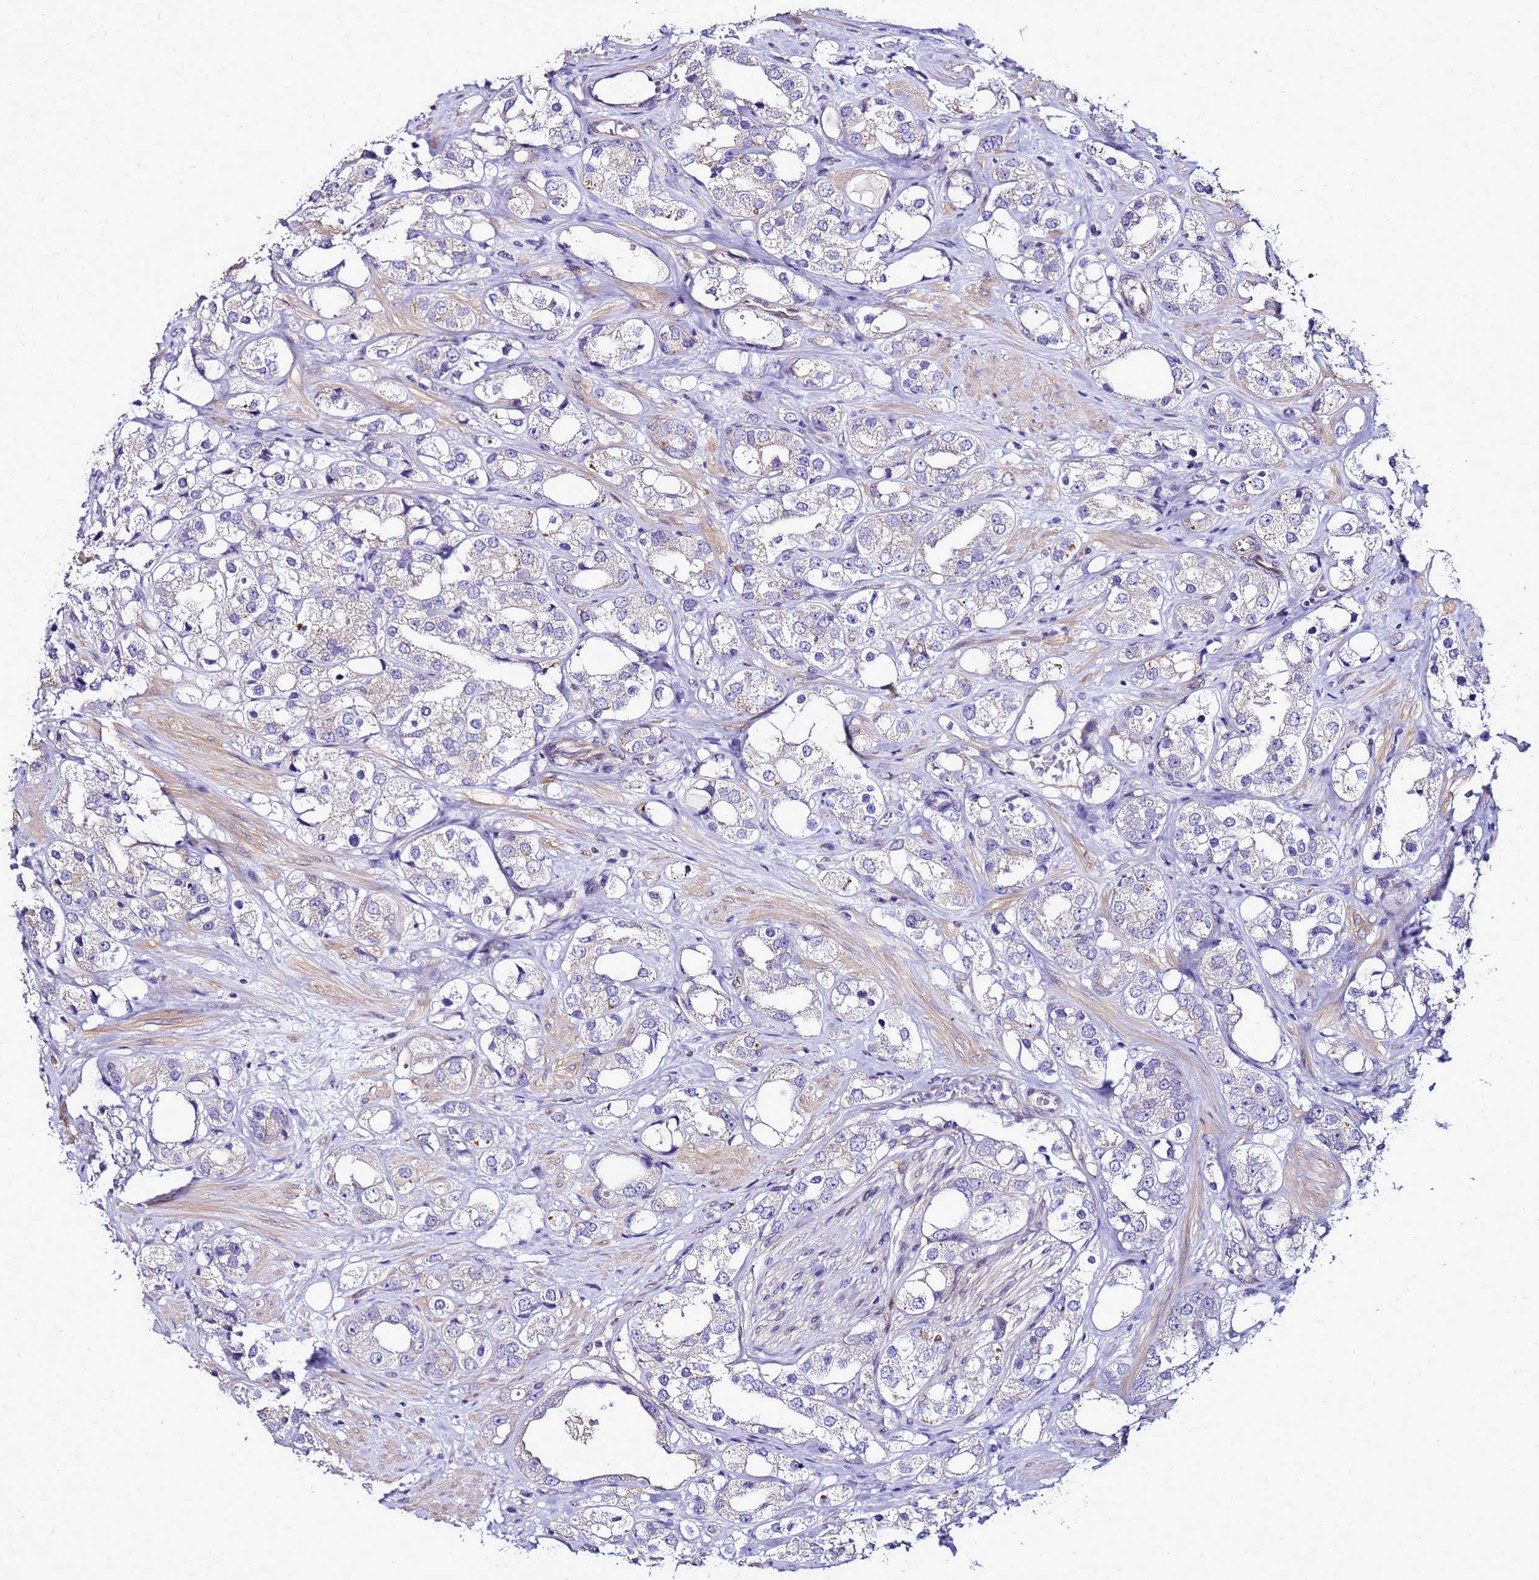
{"staining": {"intensity": "negative", "quantity": "none", "location": "none"}, "tissue": "prostate cancer", "cell_type": "Tumor cells", "image_type": "cancer", "snomed": [{"axis": "morphology", "description": "Adenocarcinoma, NOS"}, {"axis": "topography", "description": "Prostate"}], "caption": "Prostate cancer (adenocarcinoma) was stained to show a protein in brown. There is no significant expression in tumor cells. (DAB IHC with hematoxylin counter stain).", "gene": "FAM166B", "patient": {"sex": "male", "age": 79}}